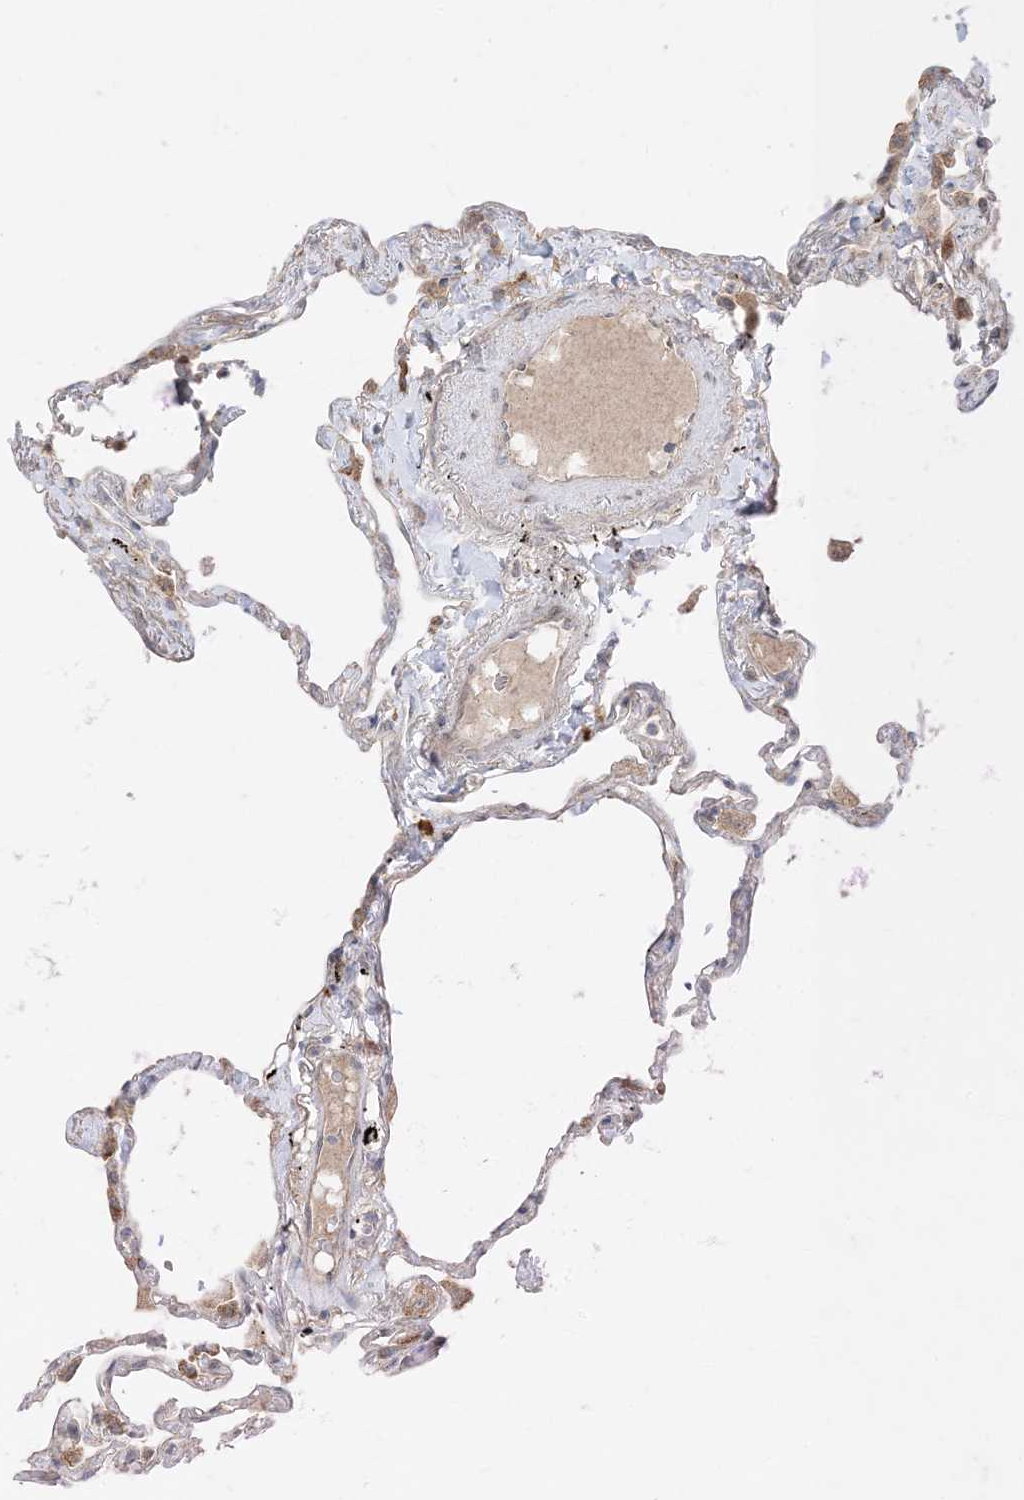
{"staining": {"intensity": "moderate", "quantity": "<25%", "location": "cytoplasmic/membranous"}, "tissue": "lung", "cell_type": "Alveolar cells", "image_type": "normal", "snomed": [{"axis": "morphology", "description": "Normal tissue, NOS"}, {"axis": "topography", "description": "Lung"}], "caption": "A brown stain highlights moderate cytoplasmic/membranous expression of a protein in alveolar cells of benign lung. Nuclei are stained in blue.", "gene": "ODC1", "patient": {"sex": "female", "age": 67}}